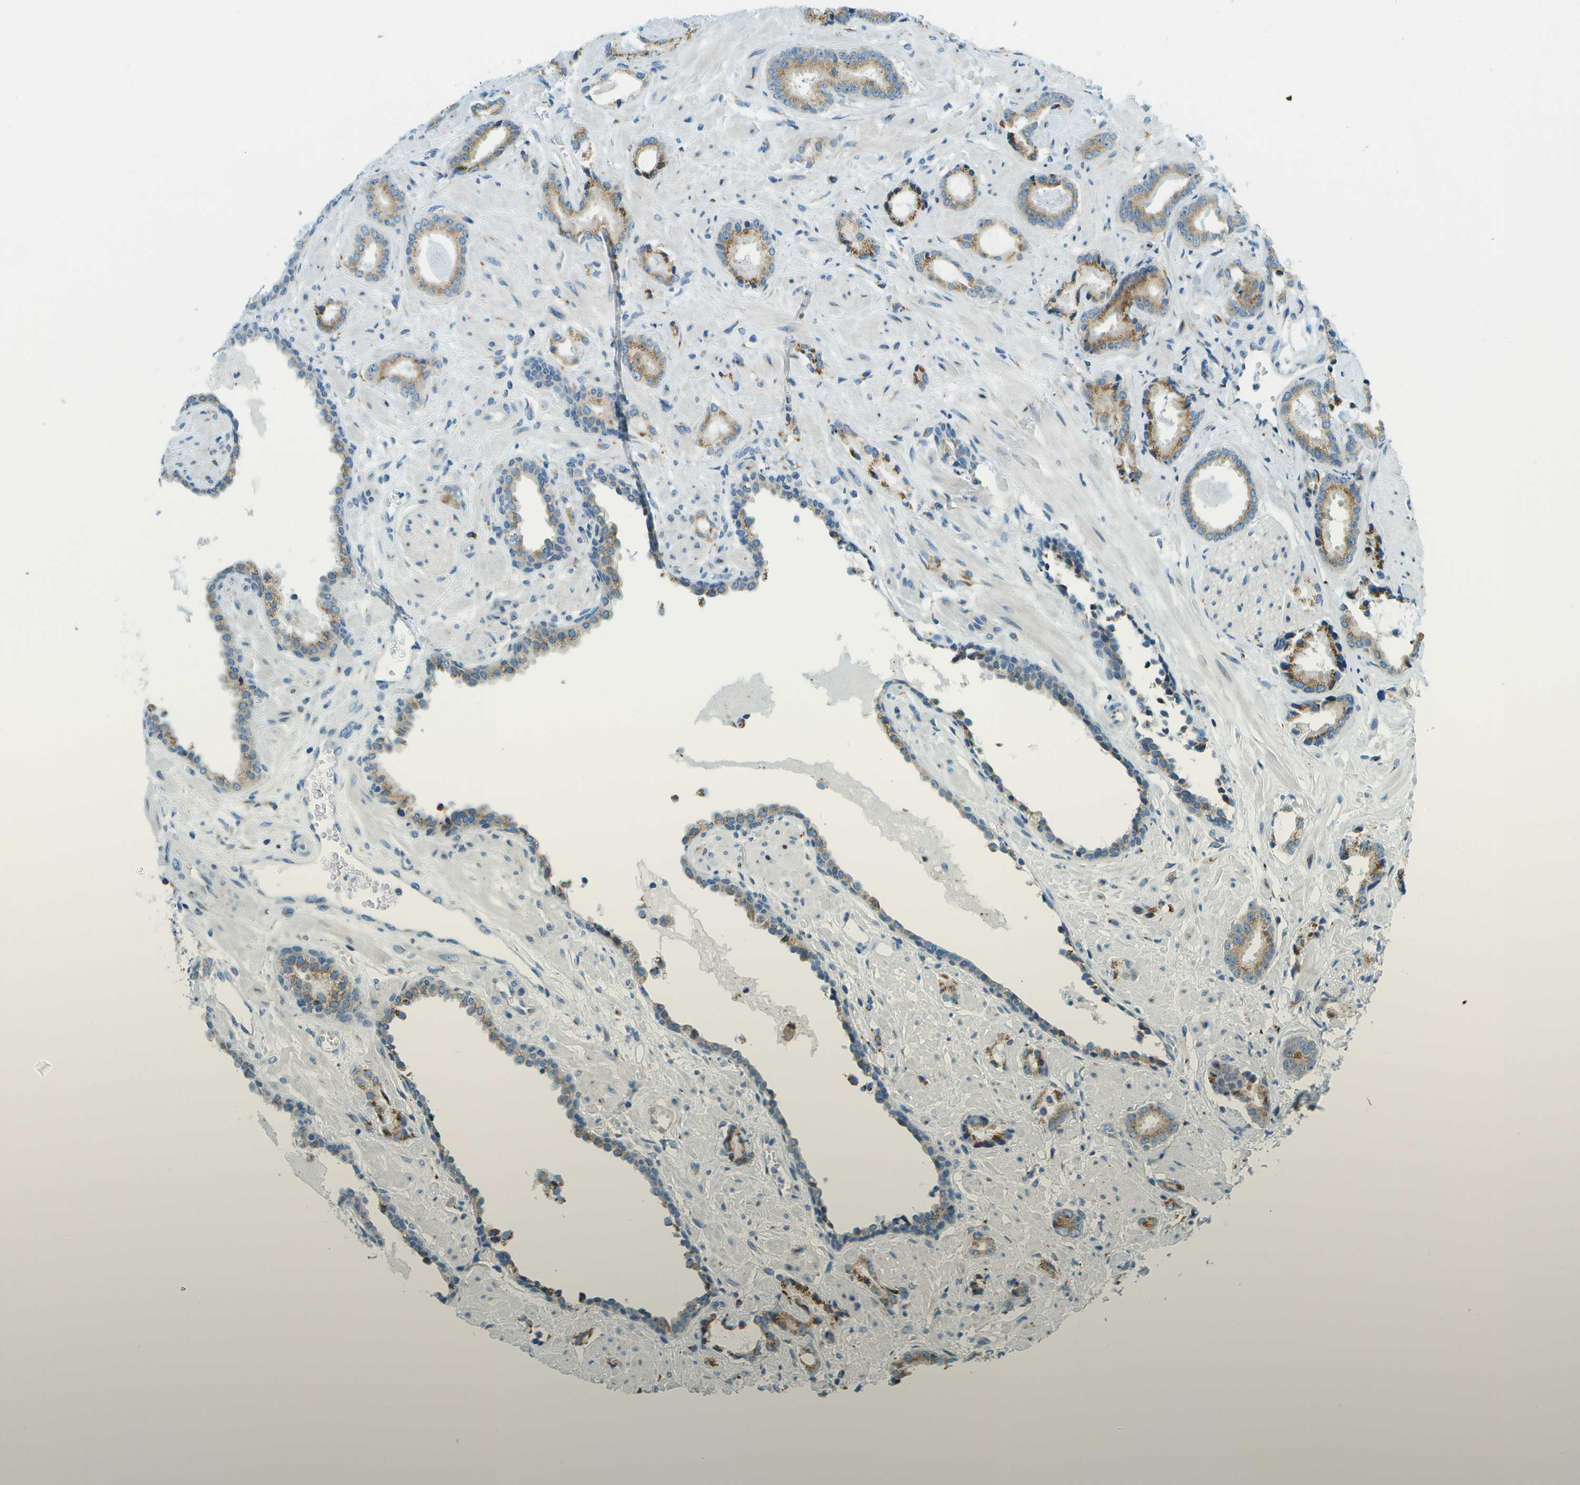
{"staining": {"intensity": "moderate", "quantity": ">75%", "location": "cytoplasmic/membranous"}, "tissue": "prostate cancer", "cell_type": "Tumor cells", "image_type": "cancer", "snomed": [{"axis": "morphology", "description": "Adenocarcinoma, Low grade"}, {"axis": "topography", "description": "Prostate"}], "caption": "A high-resolution histopathology image shows immunohistochemistry staining of prostate cancer (adenocarcinoma (low-grade)), which shows moderate cytoplasmic/membranous staining in approximately >75% of tumor cells. The staining is performed using DAB (3,3'-diaminobenzidine) brown chromogen to label protein expression. The nuclei are counter-stained blue using hematoxylin.", "gene": "ACBD3", "patient": {"sex": "male", "age": 53}}